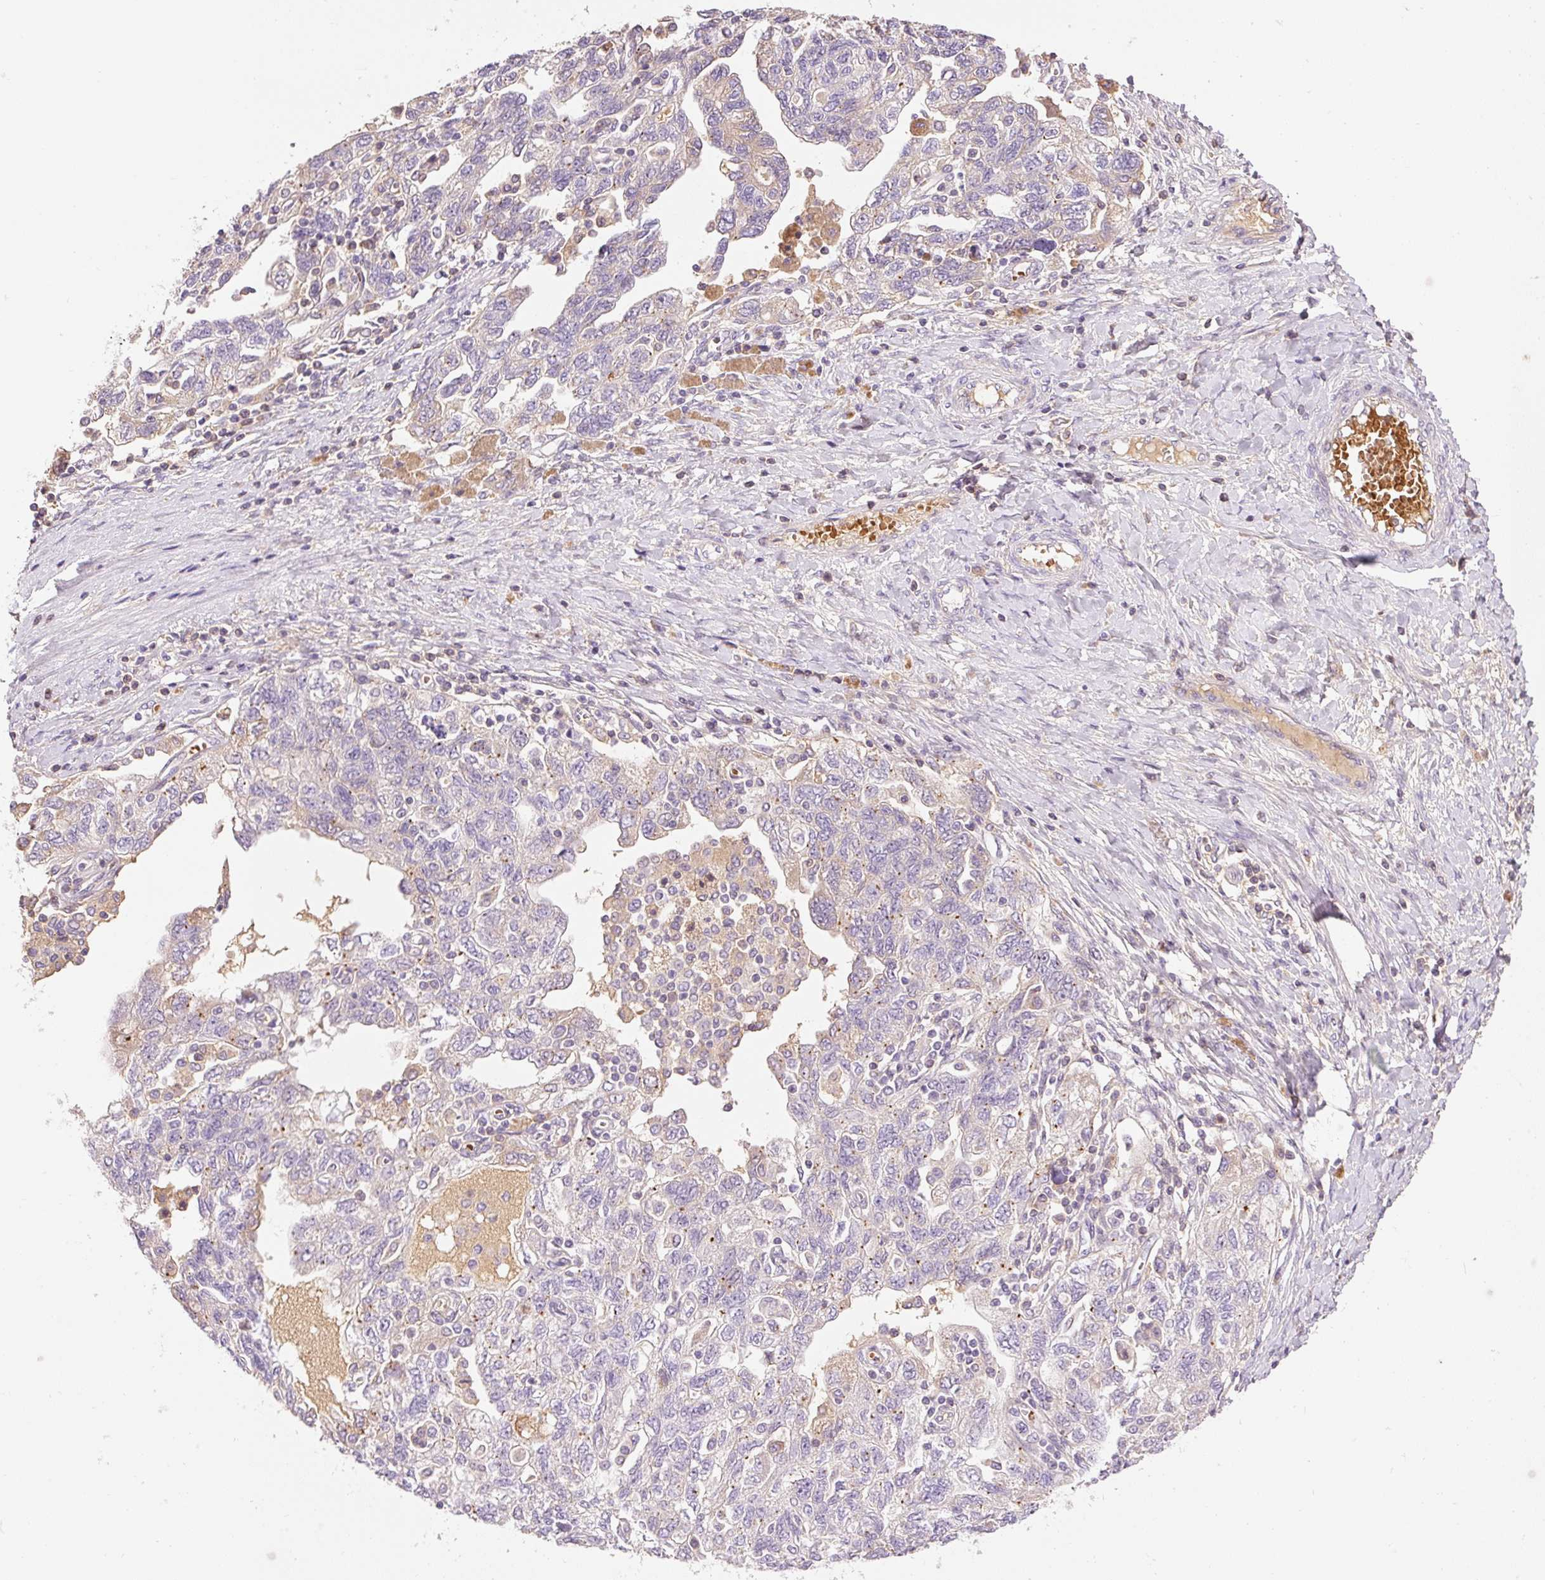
{"staining": {"intensity": "negative", "quantity": "none", "location": "none"}, "tissue": "ovarian cancer", "cell_type": "Tumor cells", "image_type": "cancer", "snomed": [{"axis": "morphology", "description": "Carcinoma, NOS"}, {"axis": "morphology", "description": "Cystadenocarcinoma, serous, NOS"}, {"axis": "topography", "description": "Ovary"}], "caption": "Immunohistochemical staining of human ovarian cancer exhibits no significant staining in tumor cells. Brightfield microscopy of immunohistochemistry stained with DAB (brown) and hematoxylin (blue), captured at high magnification.", "gene": "CMTM8", "patient": {"sex": "female", "age": 69}}